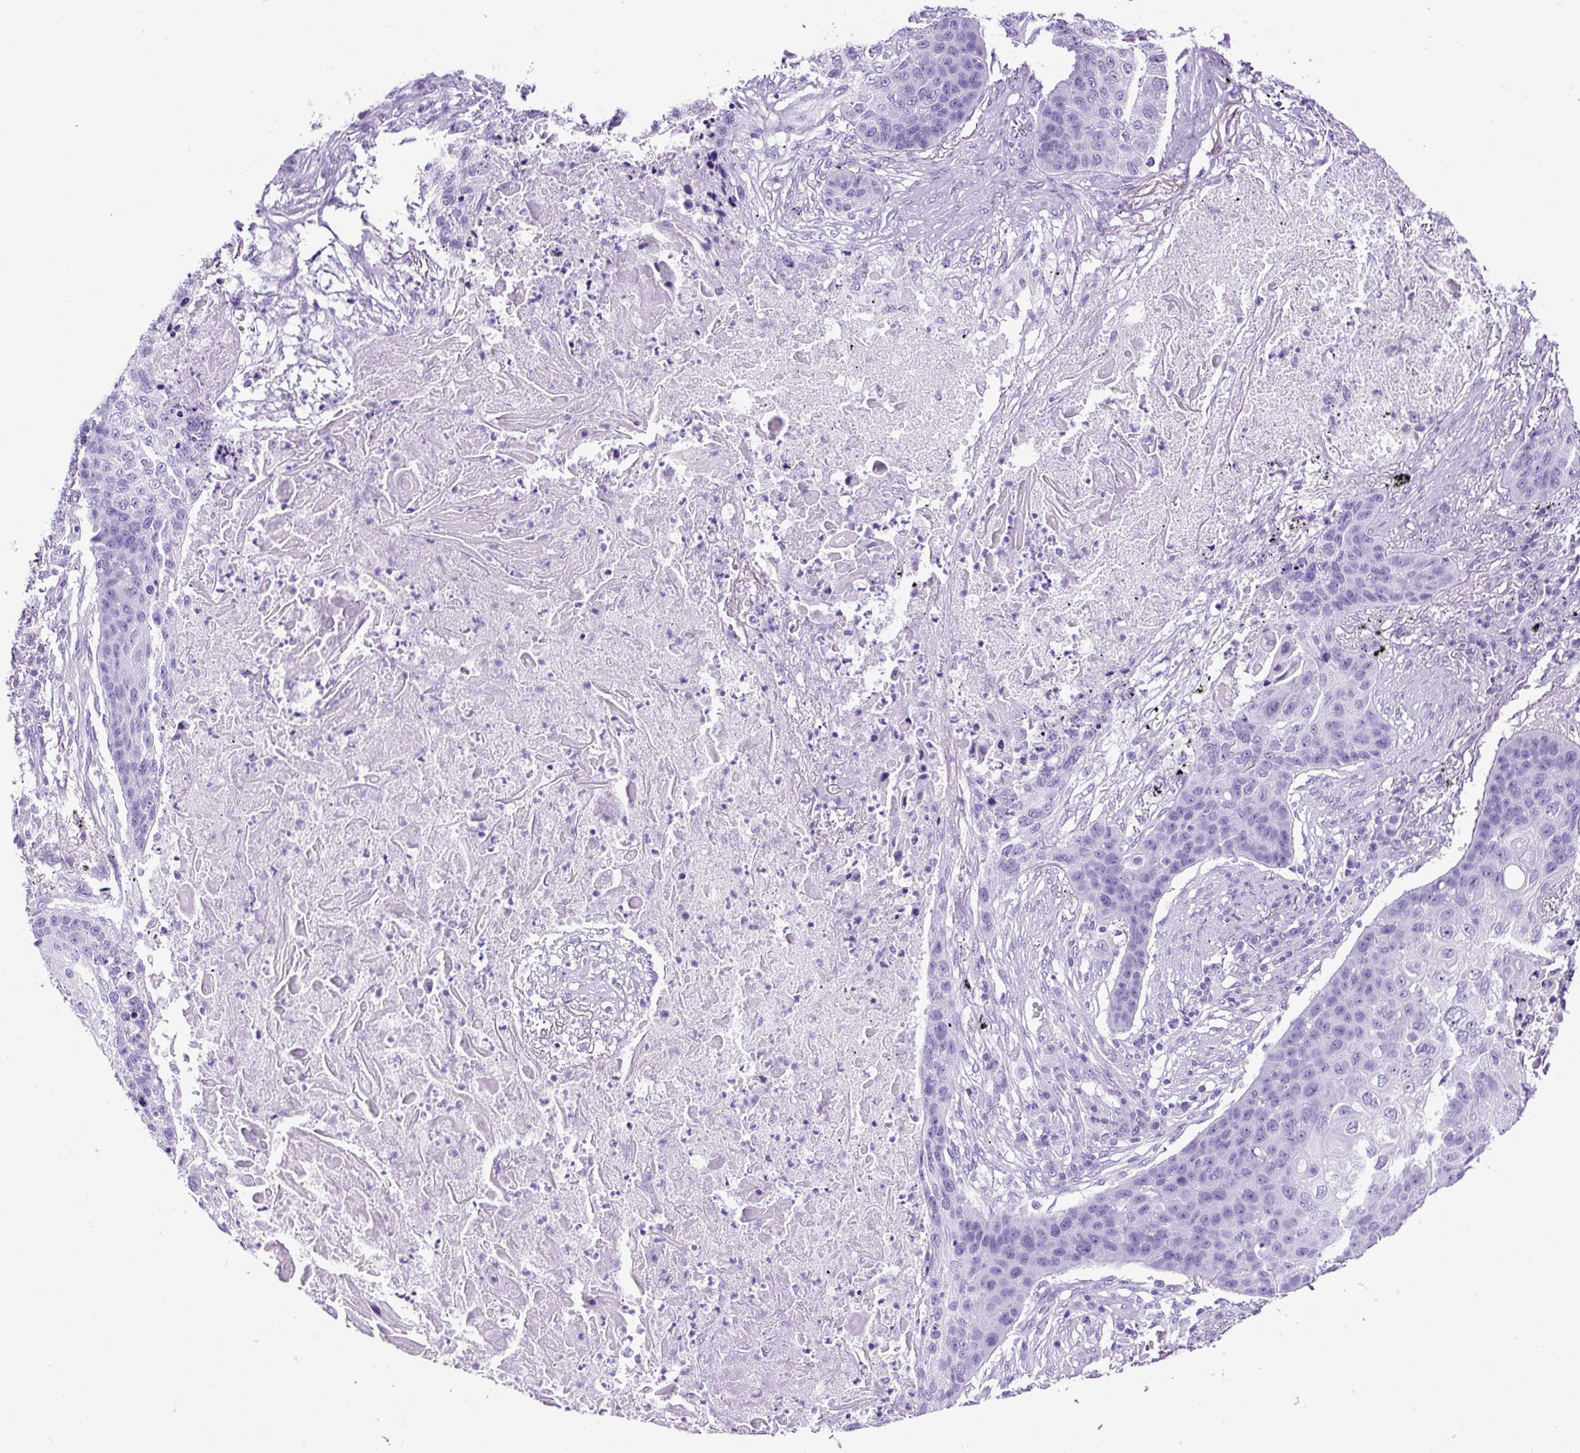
{"staining": {"intensity": "negative", "quantity": "none", "location": "none"}, "tissue": "lung cancer", "cell_type": "Tumor cells", "image_type": "cancer", "snomed": [{"axis": "morphology", "description": "Squamous cell carcinoma, NOS"}, {"axis": "topography", "description": "Lung"}], "caption": "Immunohistochemistry (IHC) image of neoplastic tissue: human lung squamous cell carcinoma stained with DAB (3,3'-diaminobenzidine) reveals no significant protein positivity in tumor cells. The staining was performed using DAB (3,3'-diaminobenzidine) to visualize the protein expression in brown, while the nuclei were stained in blue with hematoxylin (Magnification: 20x).", "gene": "CEL", "patient": {"sex": "female", "age": 63}}